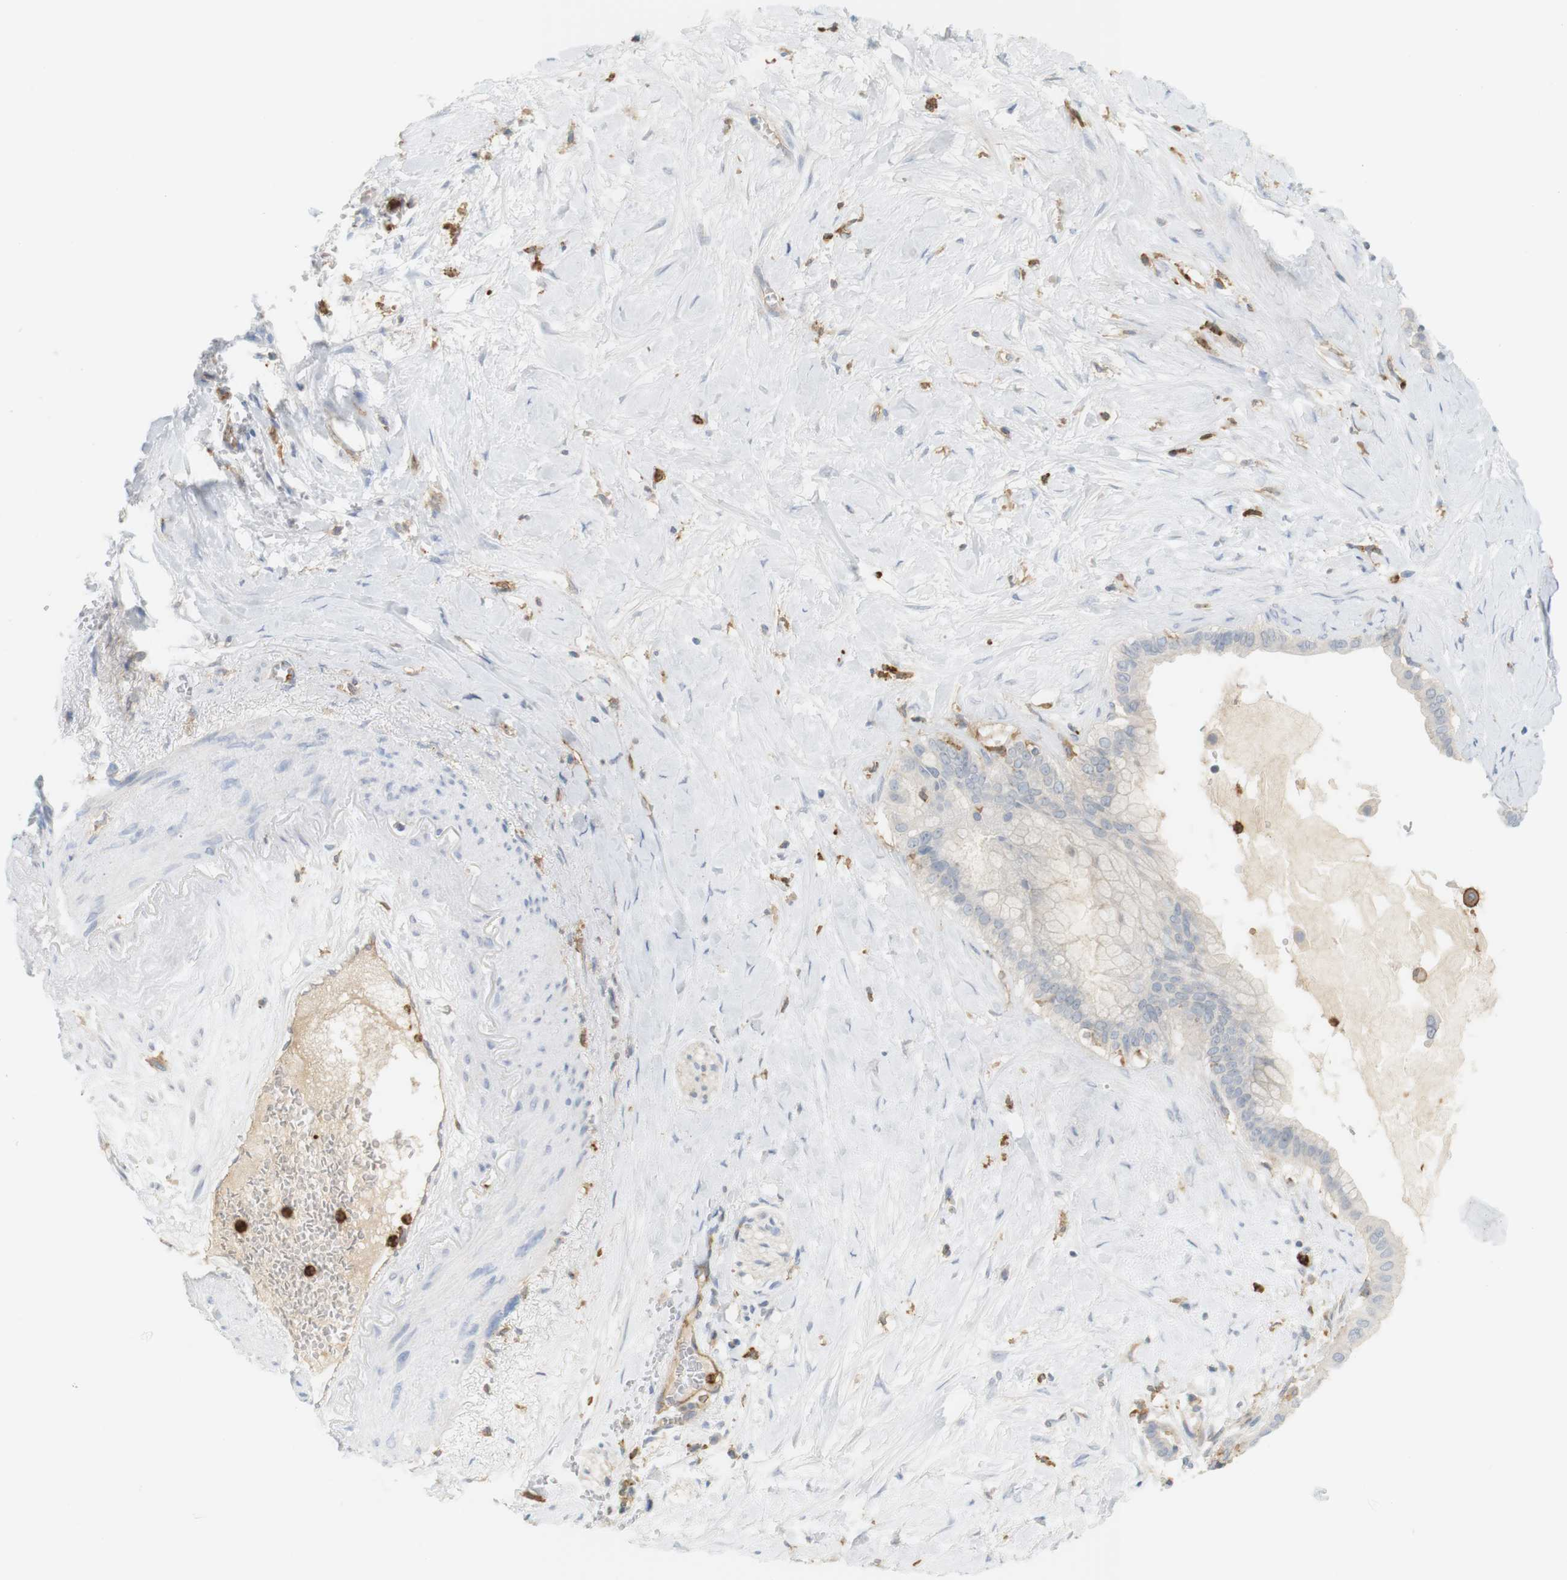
{"staining": {"intensity": "negative", "quantity": "none", "location": "none"}, "tissue": "pancreatic cancer", "cell_type": "Tumor cells", "image_type": "cancer", "snomed": [{"axis": "morphology", "description": "Adenocarcinoma, NOS"}, {"axis": "topography", "description": "Pancreas"}], "caption": "IHC histopathology image of human pancreatic cancer stained for a protein (brown), which shows no positivity in tumor cells.", "gene": "SIRPA", "patient": {"sex": "male", "age": 55}}